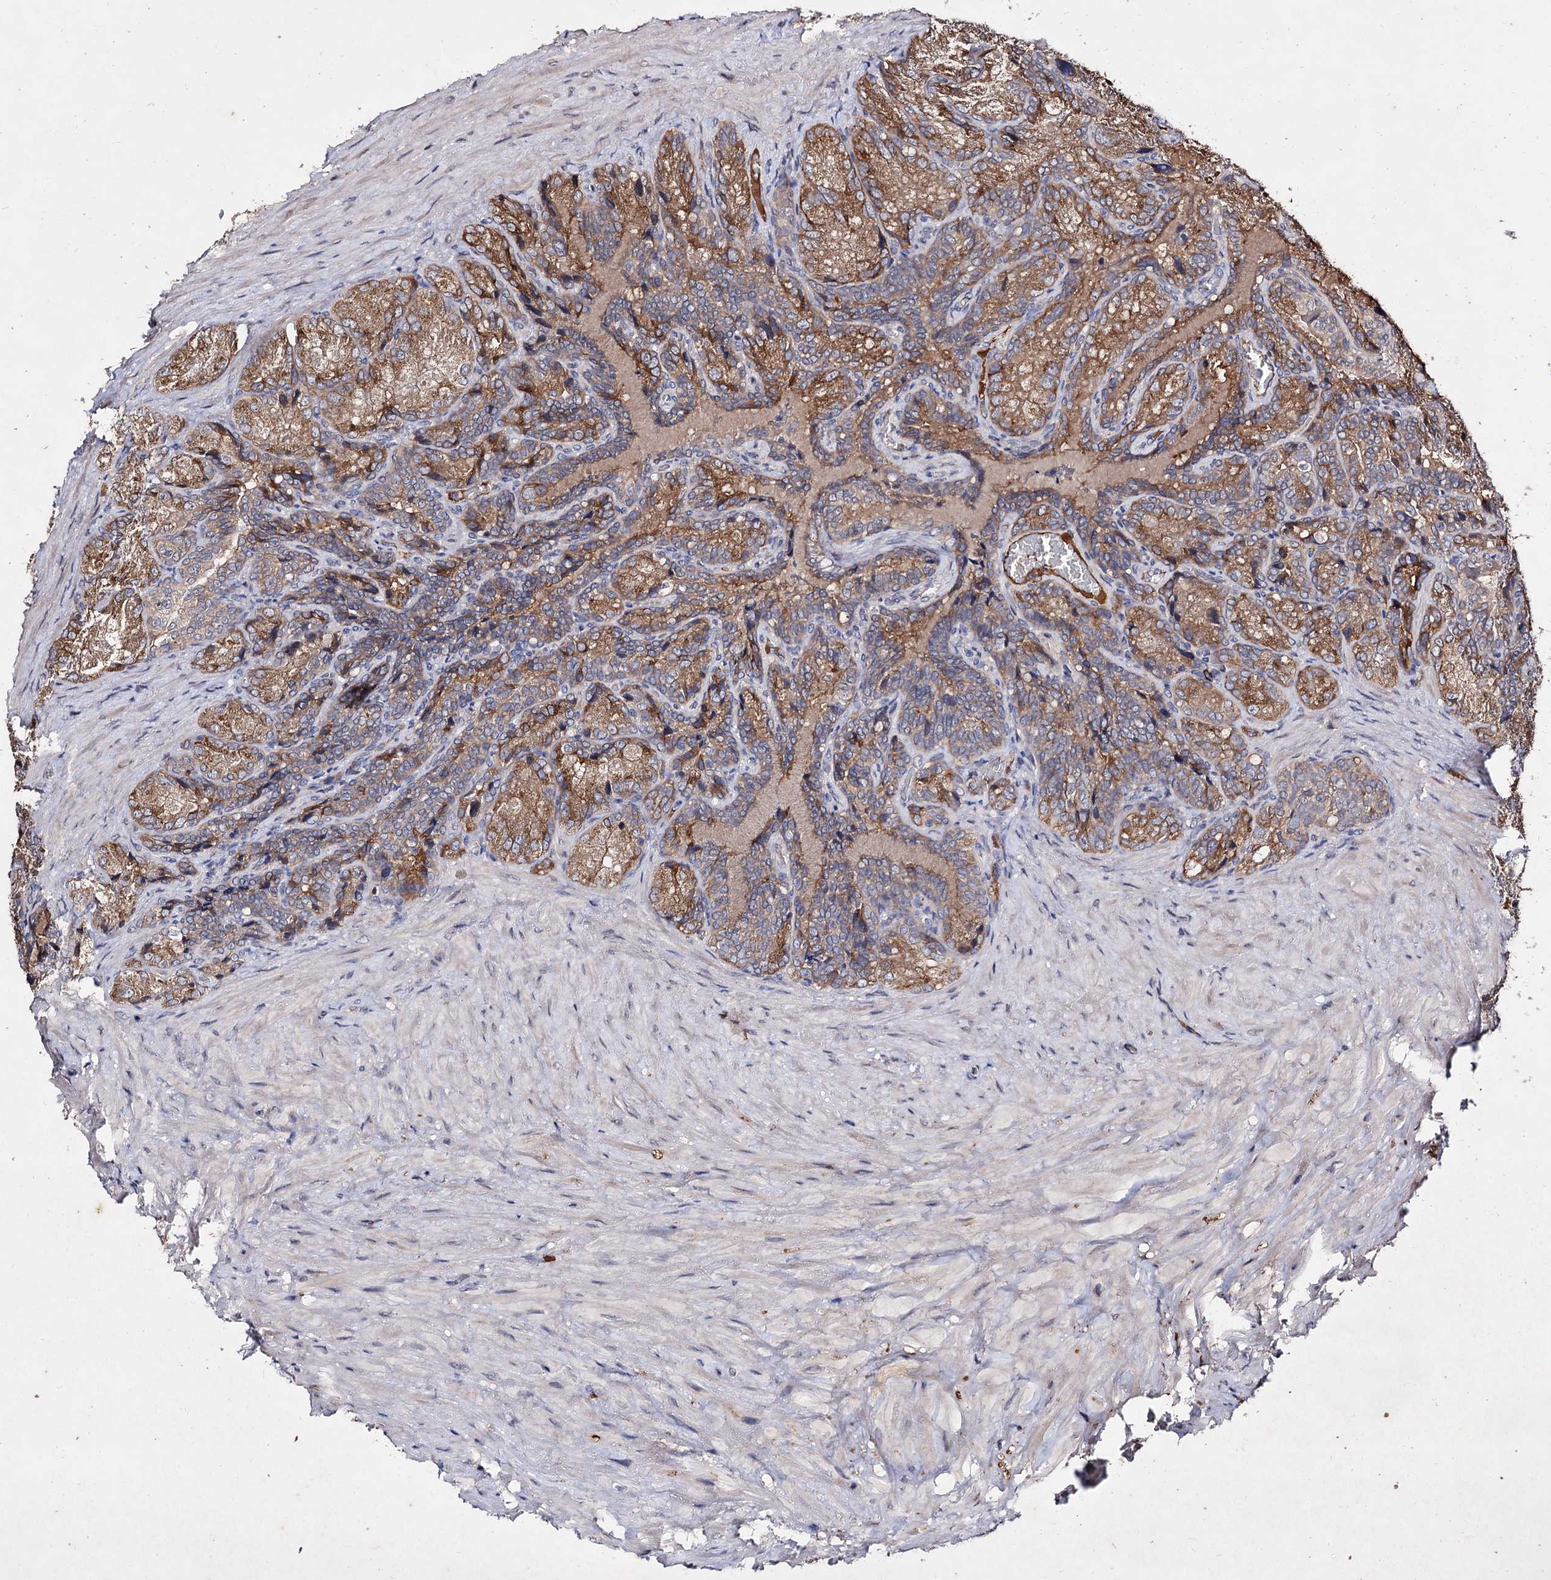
{"staining": {"intensity": "moderate", "quantity": ">75%", "location": "cytoplasmic/membranous"}, "tissue": "seminal vesicle", "cell_type": "Glandular cells", "image_type": "normal", "snomed": [{"axis": "morphology", "description": "Normal tissue, NOS"}, {"axis": "topography", "description": "Seminal veicle"}], "caption": "A brown stain shows moderate cytoplasmic/membranous expression of a protein in glandular cells of normal seminal vesicle. (brown staining indicates protein expression, while blue staining denotes nuclei).", "gene": "ARFIP2", "patient": {"sex": "male", "age": 62}}